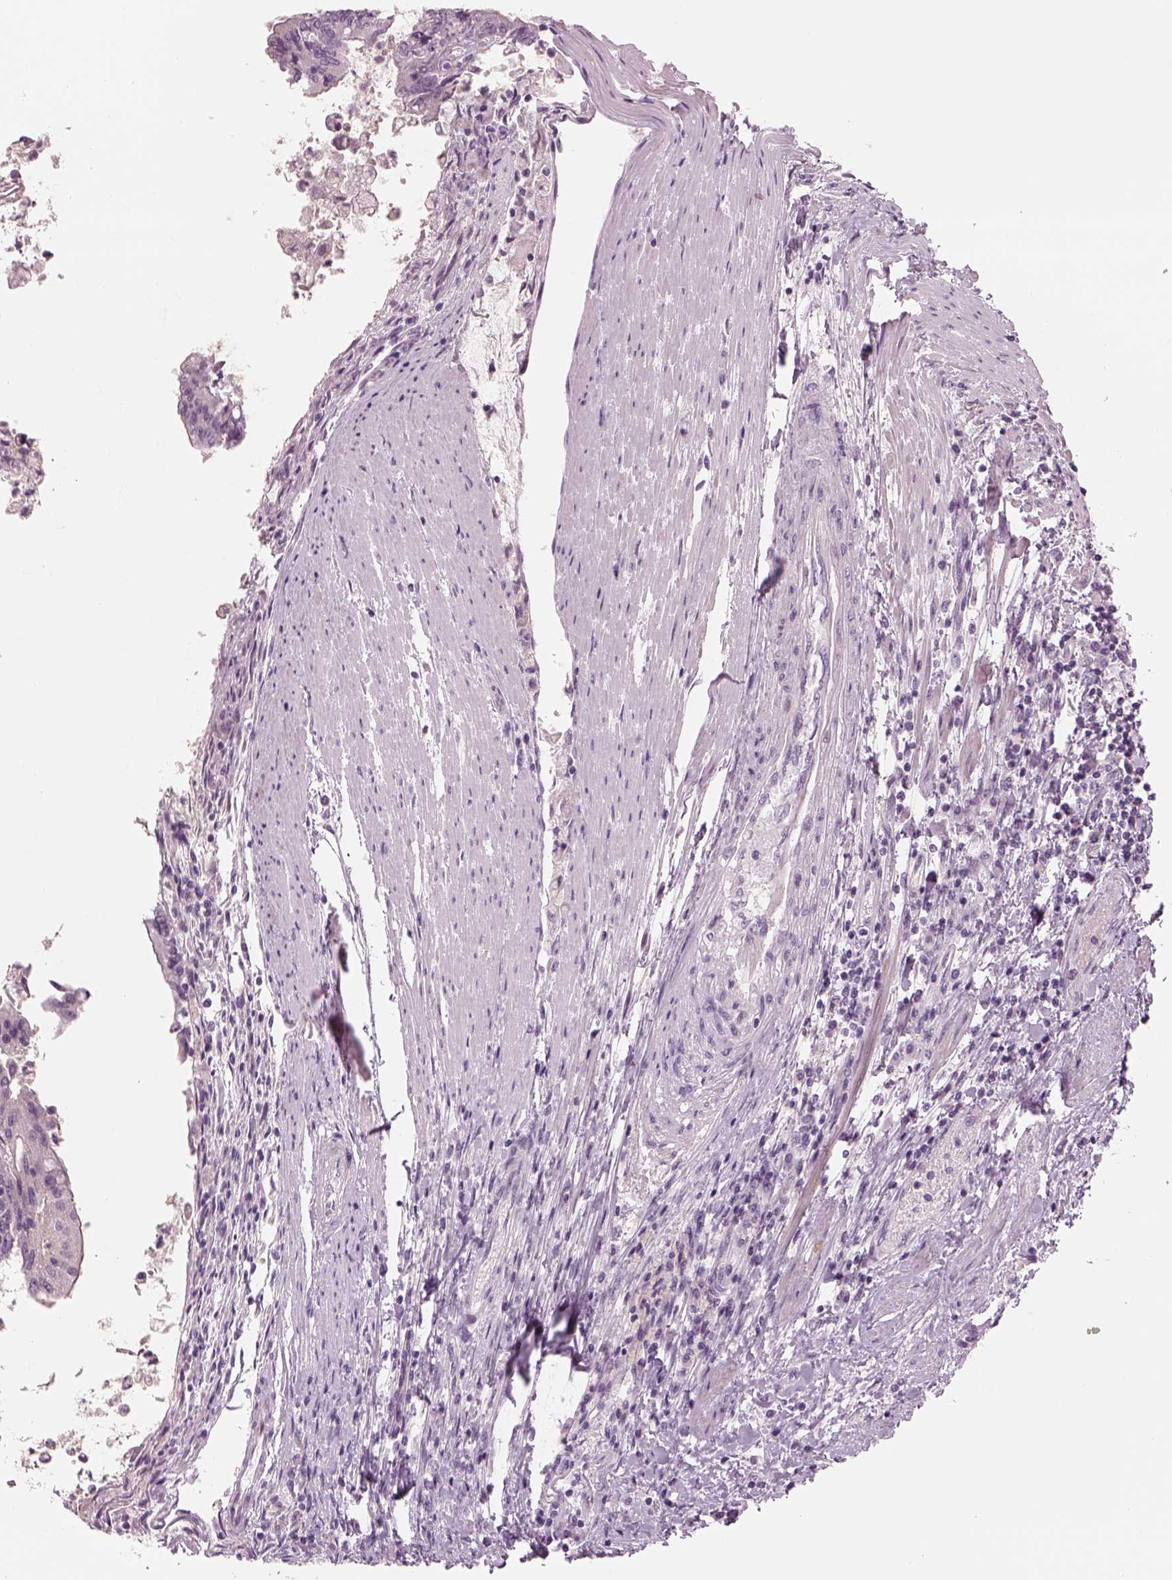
{"staining": {"intensity": "negative", "quantity": "none", "location": "none"}, "tissue": "colorectal cancer", "cell_type": "Tumor cells", "image_type": "cancer", "snomed": [{"axis": "morphology", "description": "Adenocarcinoma, NOS"}, {"axis": "topography", "description": "Colon"}], "caption": "Immunohistochemical staining of colorectal adenocarcinoma displays no significant expression in tumor cells.", "gene": "LRRIQ3", "patient": {"sex": "female", "age": 70}}